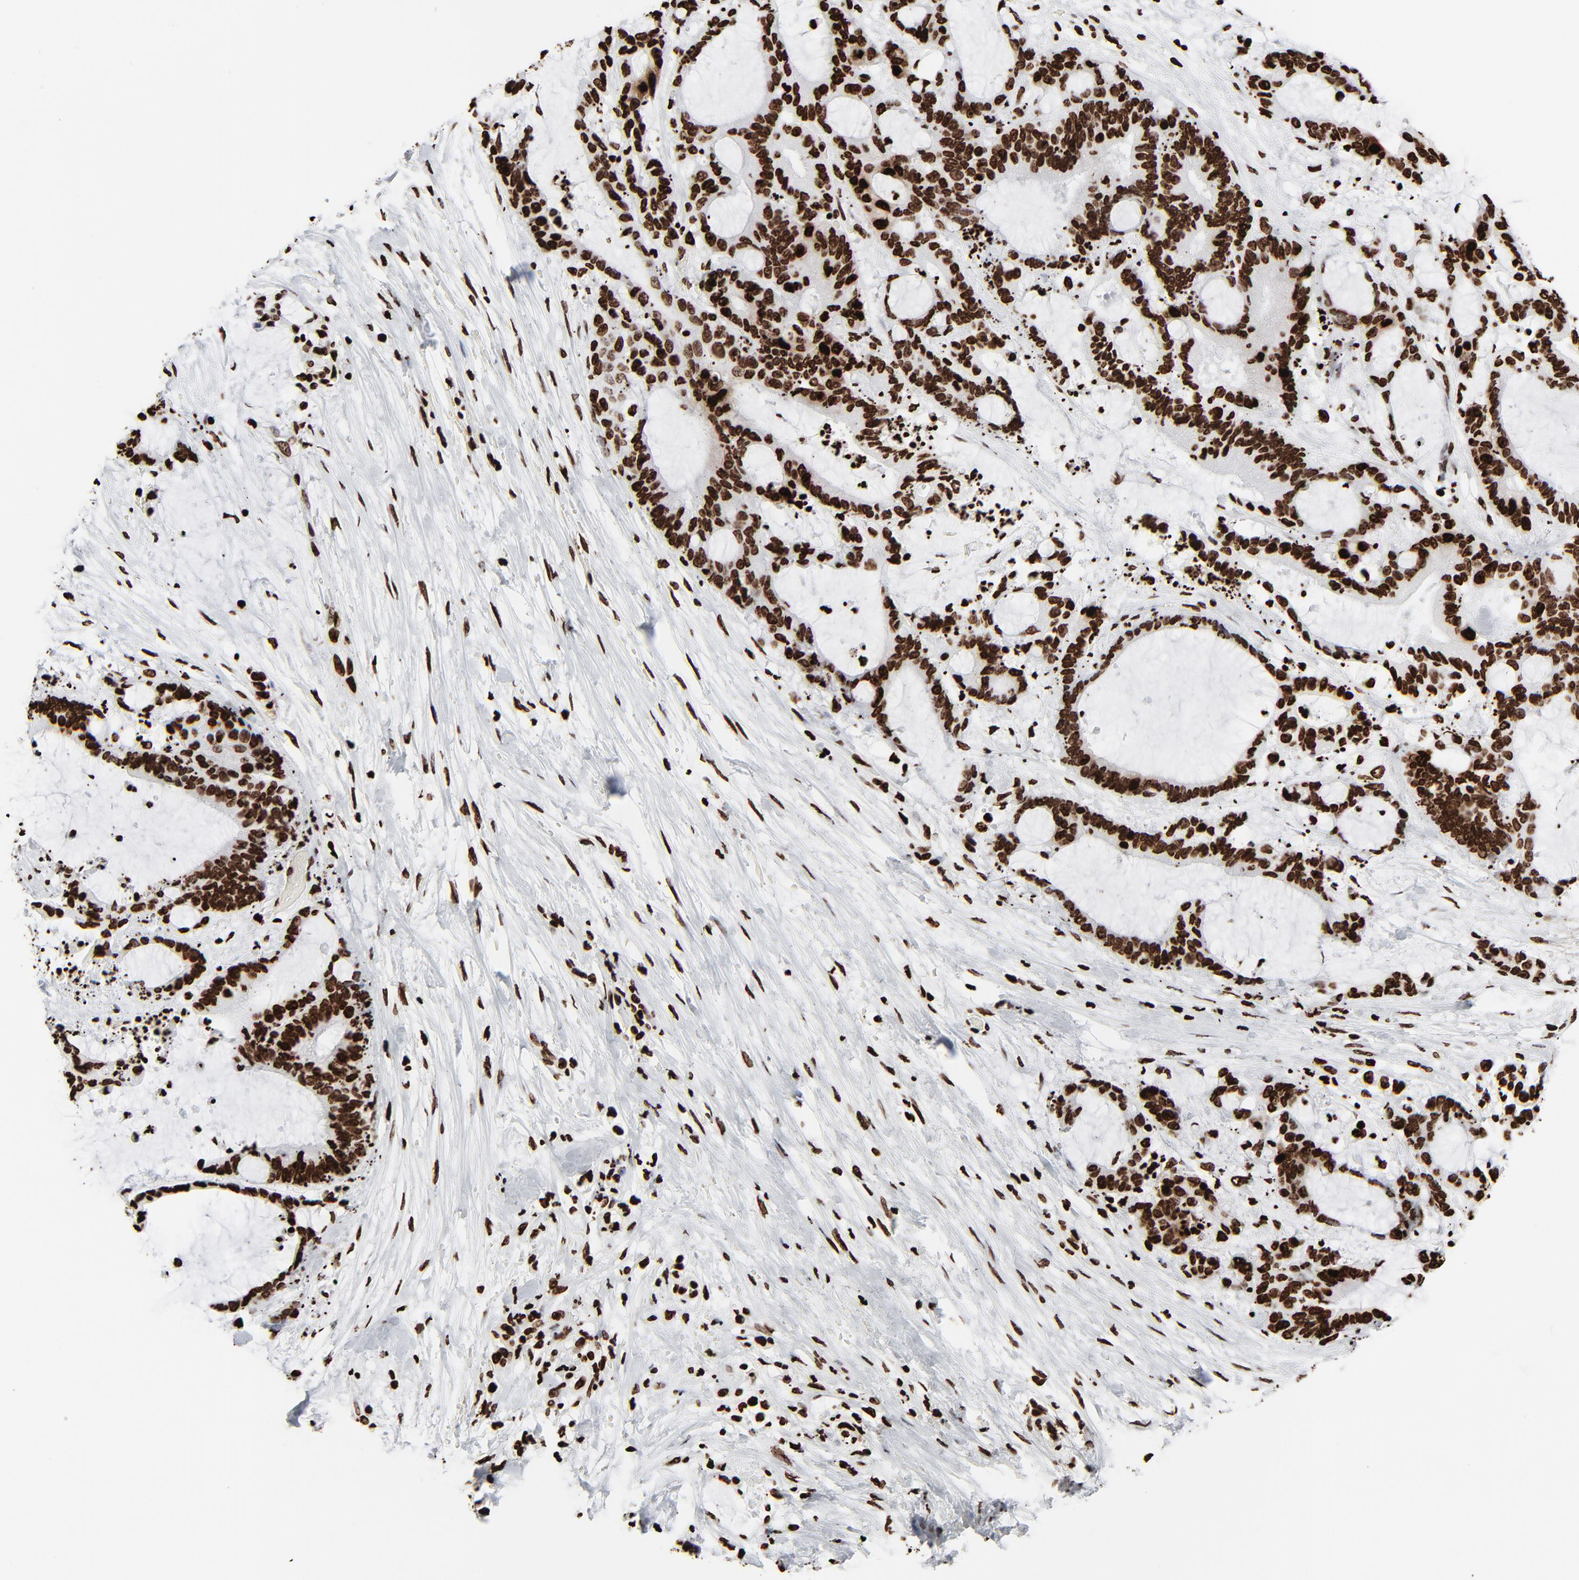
{"staining": {"intensity": "strong", "quantity": ">75%", "location": "nuclear"}, "tissue": "liver cancer", "cell_type": "Tumor cells", "image_type": "cancer", "snomed": [{"axis": "morphology", "description": "Cholangiocarcinoma"}, {"axis": "topography", "description": "Liver"}], "caption": "An image of human cholangiocarcinoma (liver) stained for a protein reveals strong nuclear brown staining in tumor cells. The protein is stained brown, and the nuclei are stained in blue (DAB IHC with brightfield microscopy, high magnification).", "gene": "H3-4", "patient": {"sex": "female", "age": 73}}